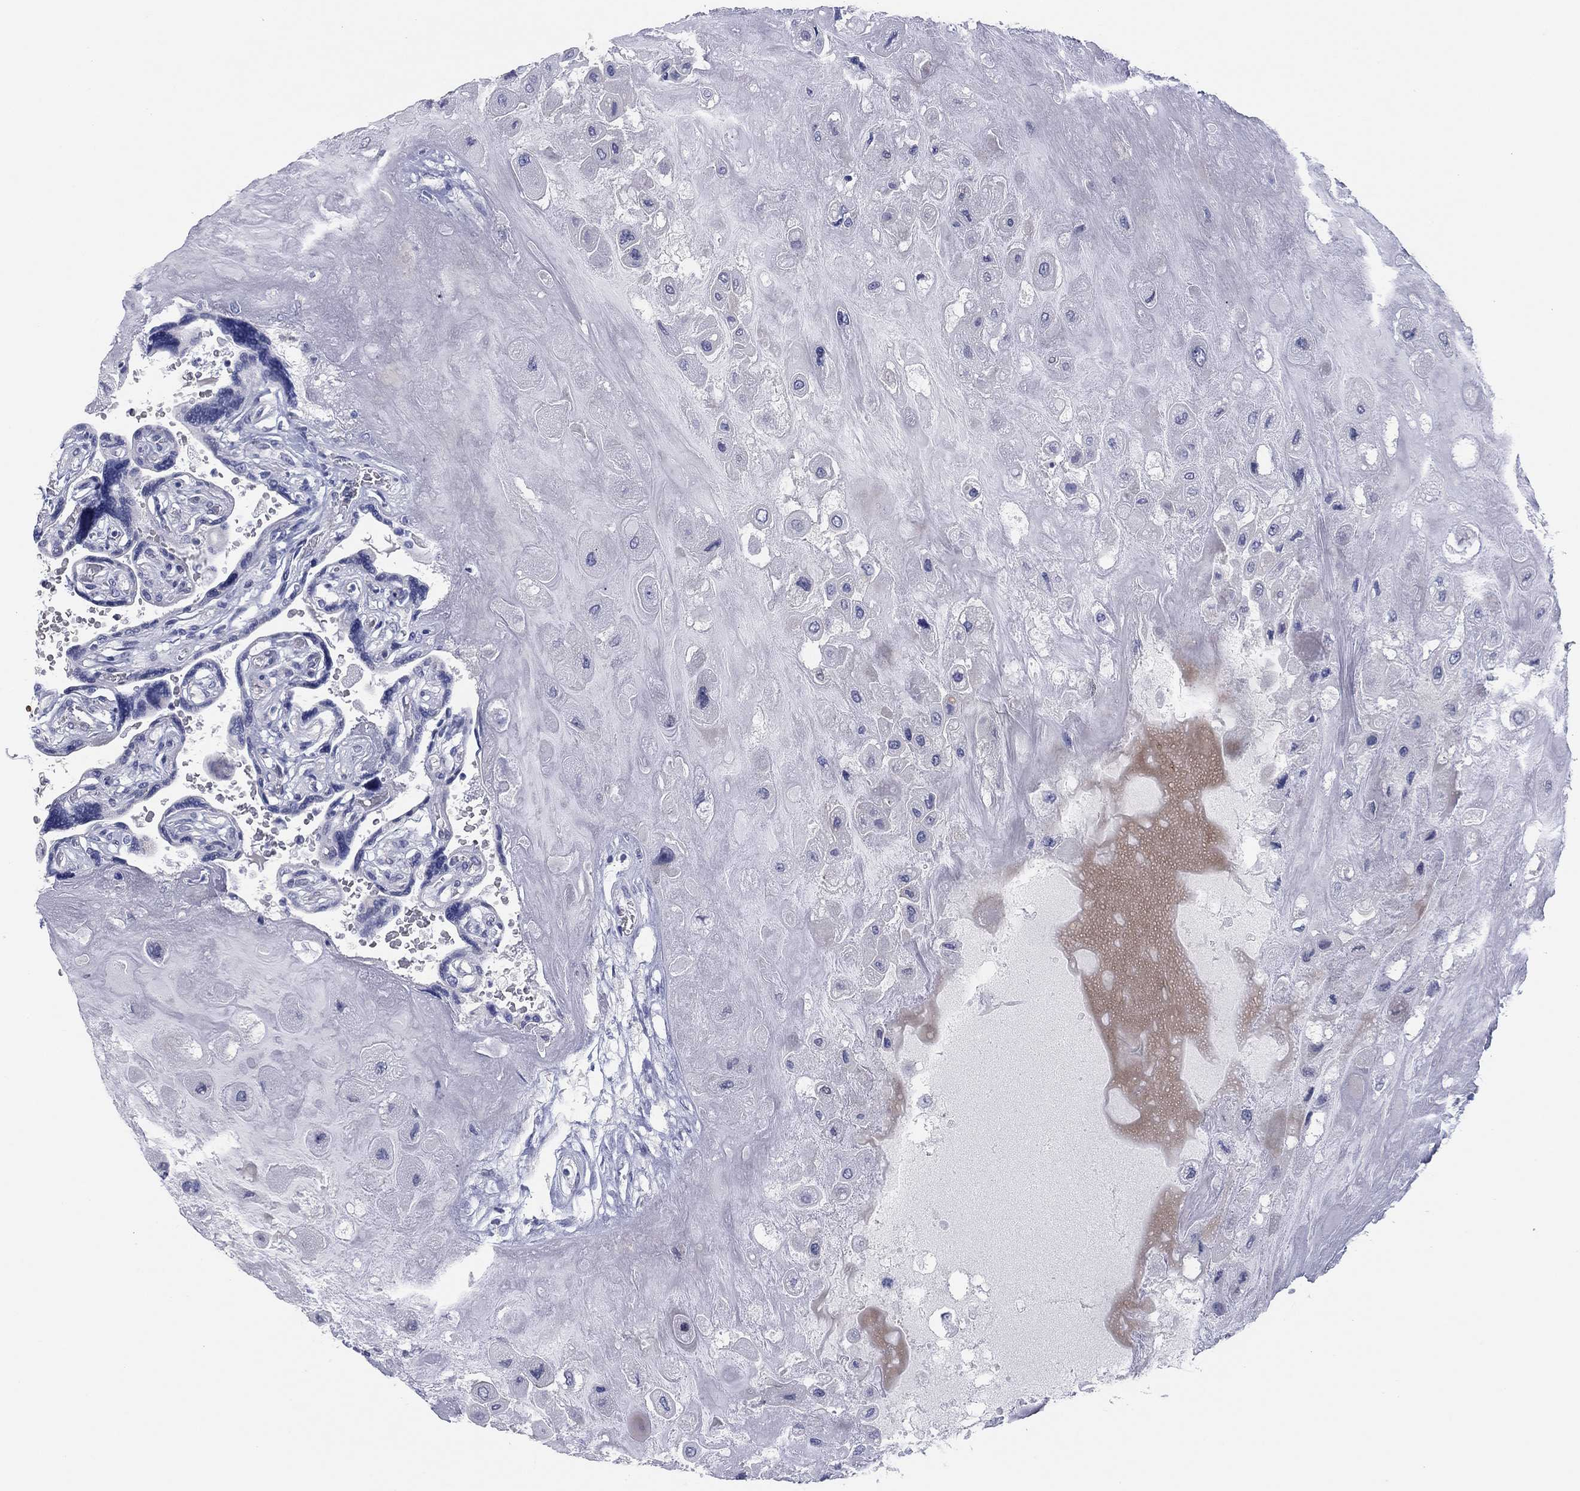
{"staining": {"intensity": "negative", "quantity": "none", "location": "none"}, "tissue": "placenta", "cell_type": "Decidual cells", "image_type": "normal", "snomed": [{"axis": "morphology", "description": "Normal tissue, NOS"}, {"axis": "topography", "description": "Placenta"}], "caption": "DAB (3,3'-diaminobenzidine) immunohistochemical staining of benign human placenta displays no significant expression in decidual cells.", "gene": "HEATR4", "patient": {"sex": "female", "age": 32}}